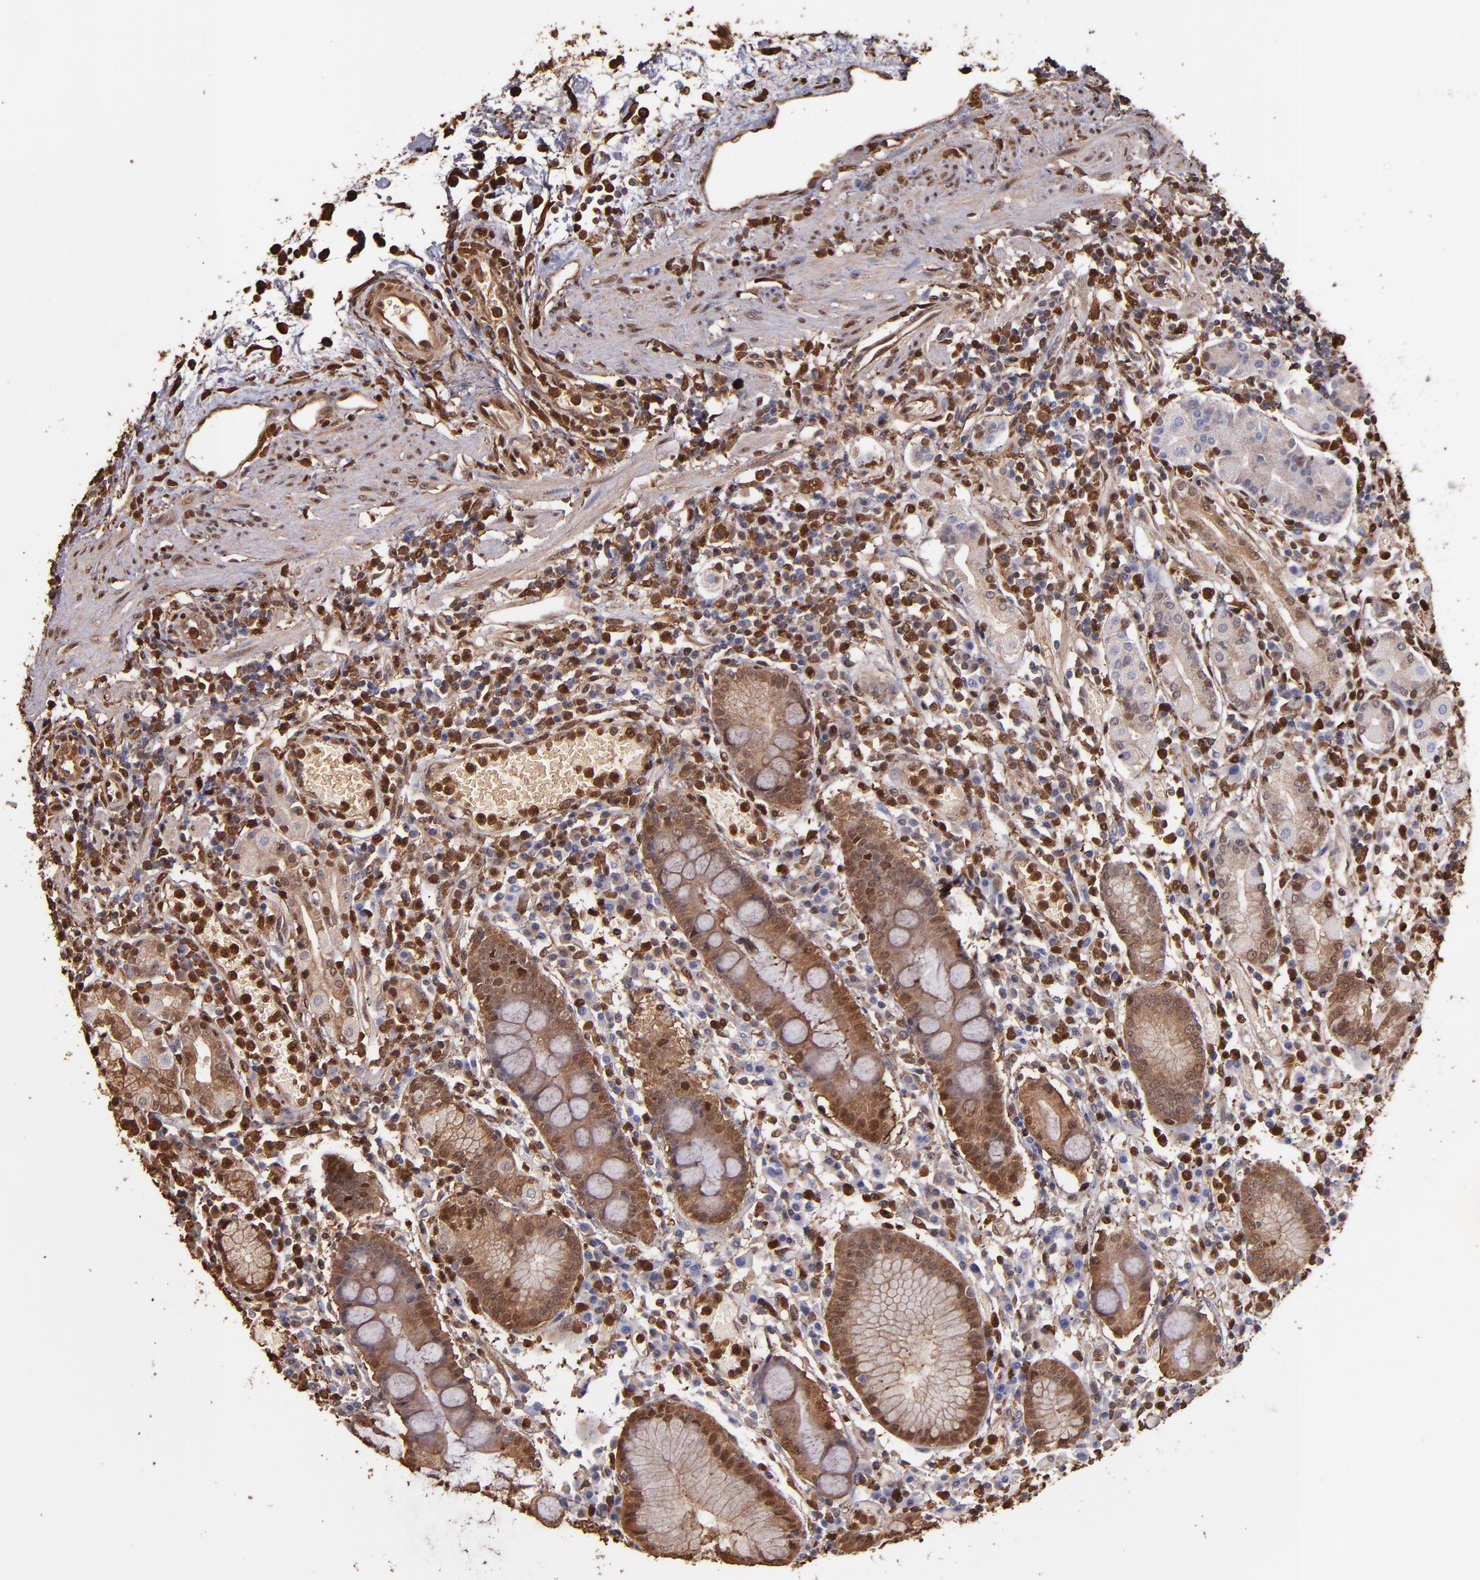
{"staining": {"intensity": "strong", "quantity": ">75%", "location": "cytoplasmic/membranous,nuclear"}, "tissue": "stomach", "cell_type": "Glandular cells", "image_type": "normal", "snomed": [{"axis": "morphology", "description": "Normal tissue, NOS"}, {"axis": "topography", "description": "Stomach, lower"}], "caption": "Immunohistochemistry micrograph of normal stomach: human stomach stained using immunohistochemistry (IHC) demonstrates high levels of strong protein expression localized specifically in the cytoplasmic/membranous,nuclear of glandular cells, appearing as a cytoplasmic/membranous,nuclear brown color.", "gene": "S100A6", "patient": {"sex": "female", "age": 73}}